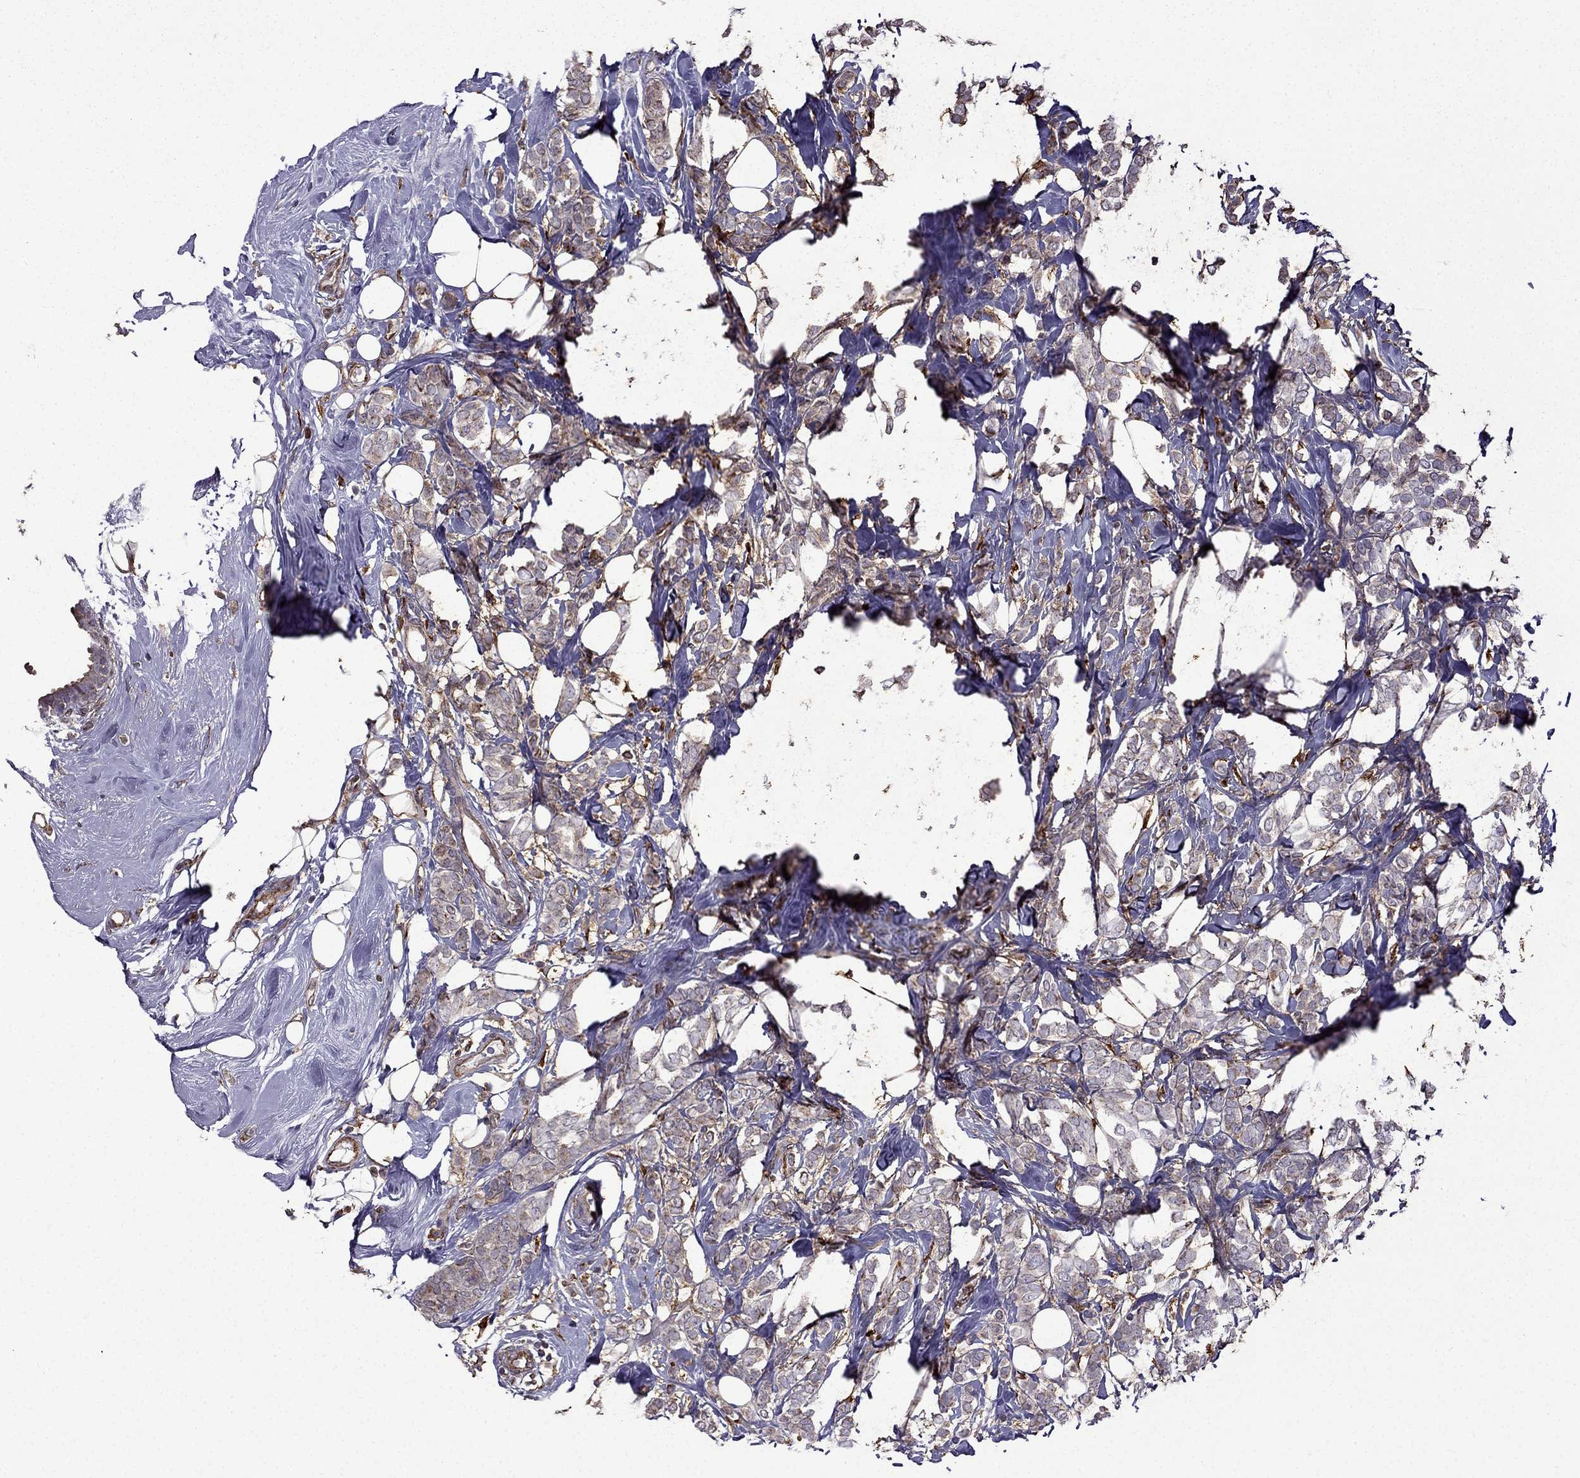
{"staining": {"intensity": "weak", "quantity": "<25%", "location": "cytoplasmic/membranous"}, "tissue": "breast cancer", "cell_type": "Tumor cells", "image_type": "cancer", "snomed": [{"axis": "morphology", "description": "Lobular carcinoma"}, {"axis": "topography", "description": "Breast"}], "caption": "High power microscopy histopathology image of an IHC micrograph of breast cancer (lobular carcinoma), revealing no significant staining in tumor cells. (Stains: DAB immunohistochemistry with hematoxylin counter stain, Microscopy: brightfield microscopy at high magnification).", "gene": "IKBIP", "patient": {"sex": "female", "age": 49}}